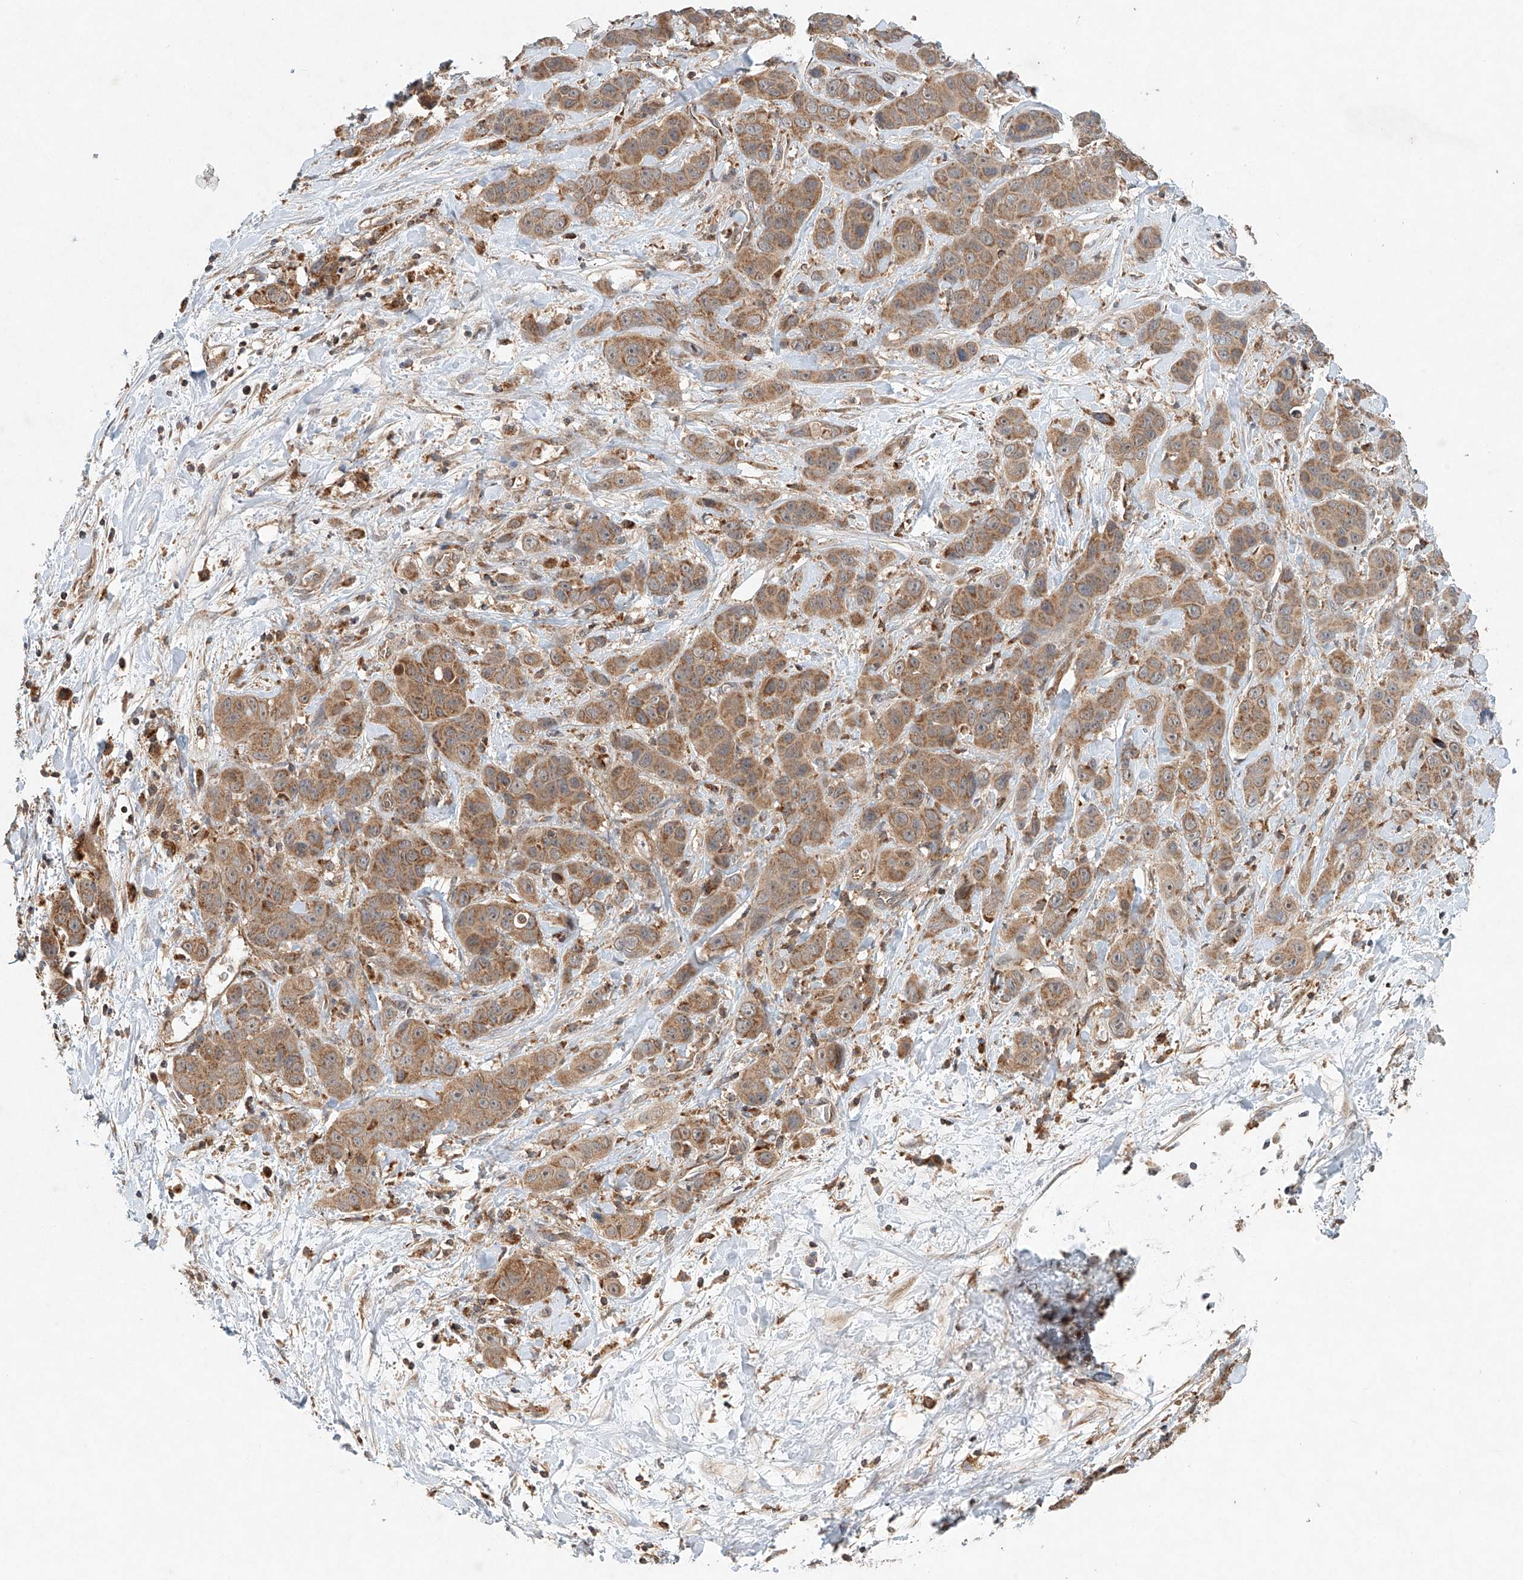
{"staining": {"intensity": "moderate", "quantity": ">75%", "location": "cytoplasmic/membranous"}, "tissue": "liver cancer", "cell_type": "Tumor cells", "image_type": "cancer", "snomed": [{"axis": "morphology", "description": "Cholangiocarcinoma"}, {"axis": "topography", "description": "Liver"}], "caption": "An immunohistochemistry histopathology image of neoplastic tissue is shown. Protein staining in brown highlights moderate cytoplasmic/membranous positivity in liver cholangiocarcinoma within tumor cells. (DAB IHC, brown staining for protein, blue staining for nuclei).", "gene": "DCAF11", "patient": {"sex": "female", "age": 52}}